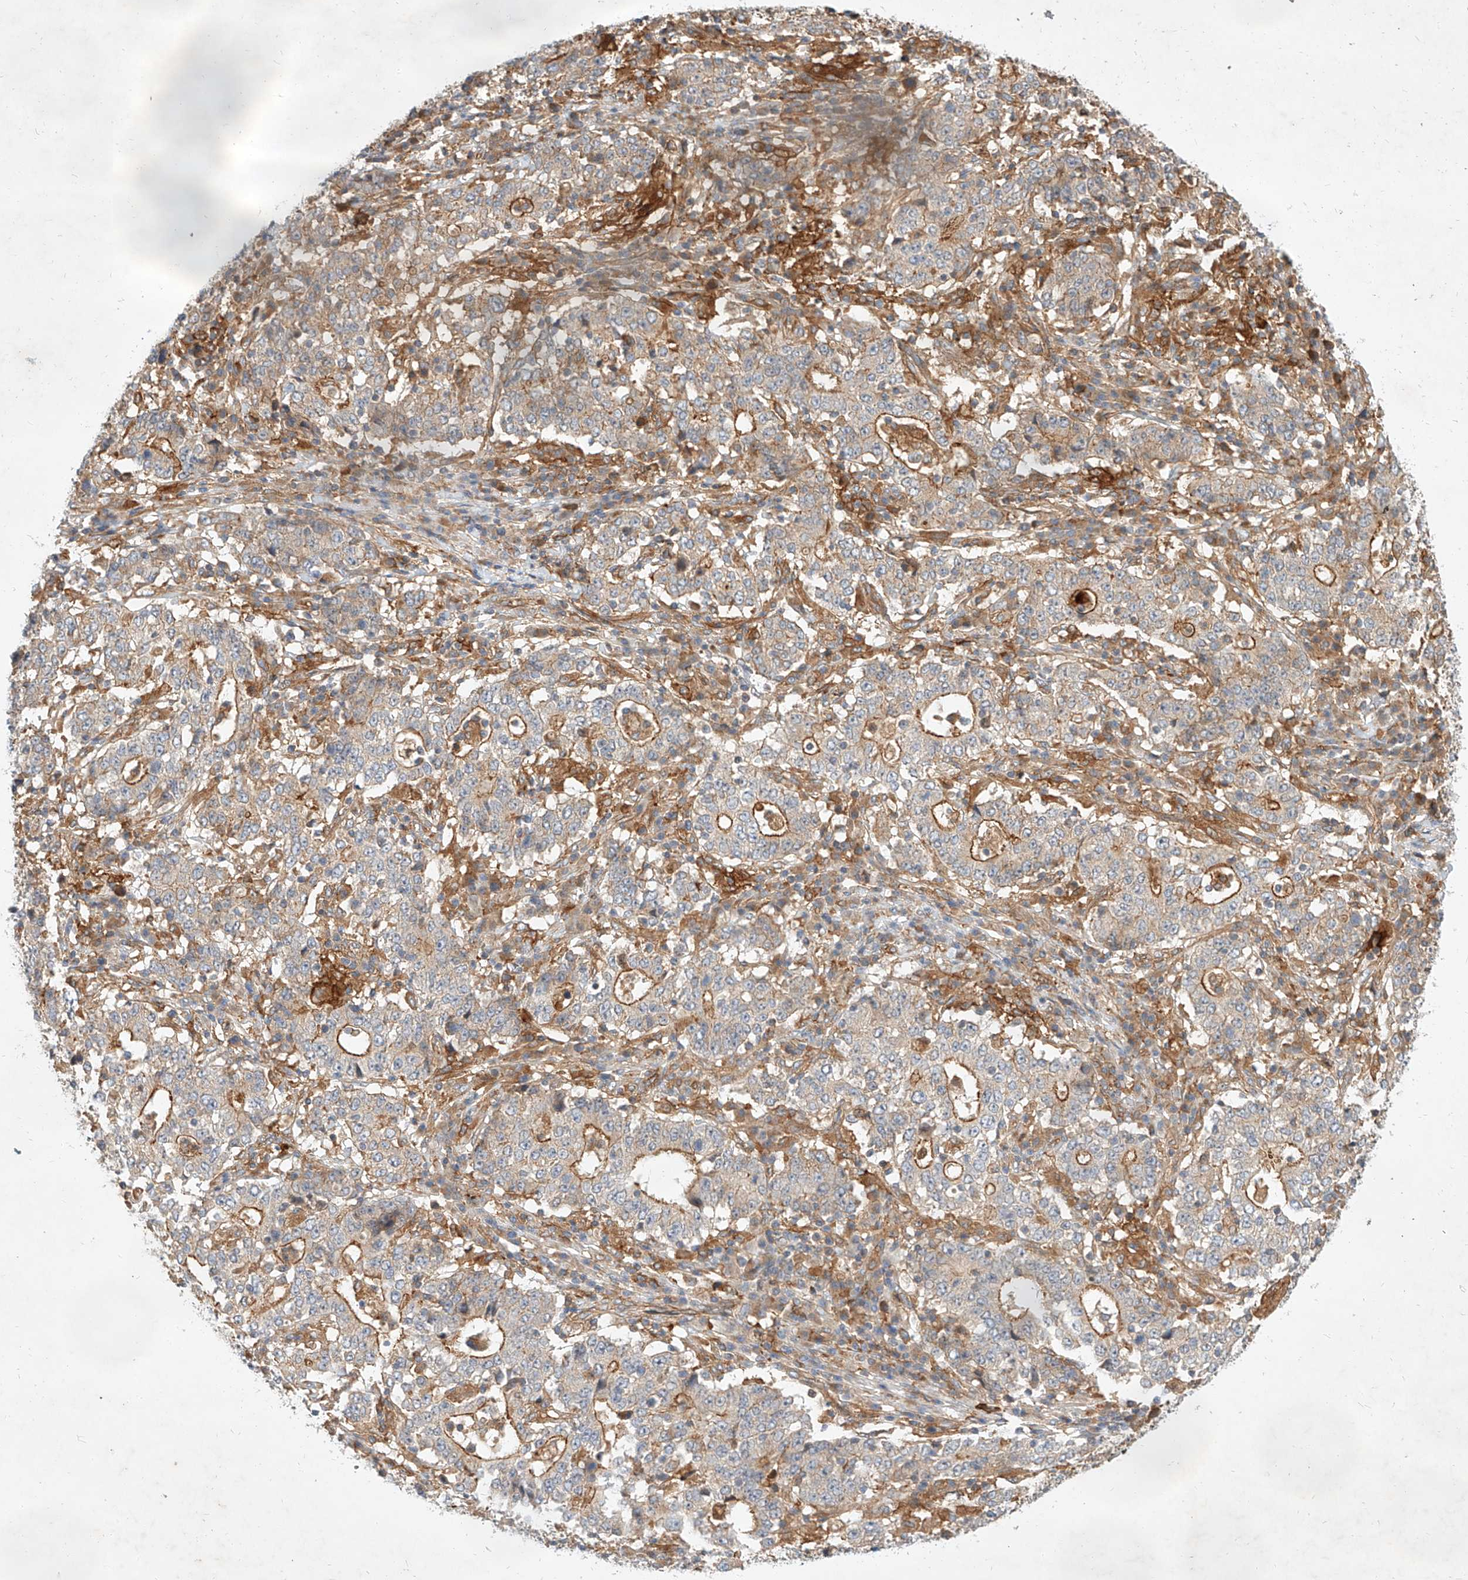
{"staining": {"intensity": "moderate", "quantity": "<25%", "location": "cytoplasmic/membranous"}, "tissue": "stomach cancer", "cell_type": "Tumor cells", "image_type": "cancer", "snomed": [{"axis": "morphology", "description": "Adenocarcinoma, NOS"}, {"axis": "topography", "description": "Stomach"}], "caption": "Stomach adenocarcinoma was stained to show a protein in brown. There is low levels of moderate cytoplasmic/membranous staining in approximately <25% of tumor cells. The protein is stained brown, and the nuclei are stained in blue (DAB IHC with brightfield microscopy, high magnification).", "gene": "NFAM1", "patient": {"sex": "male", "age": 59}}